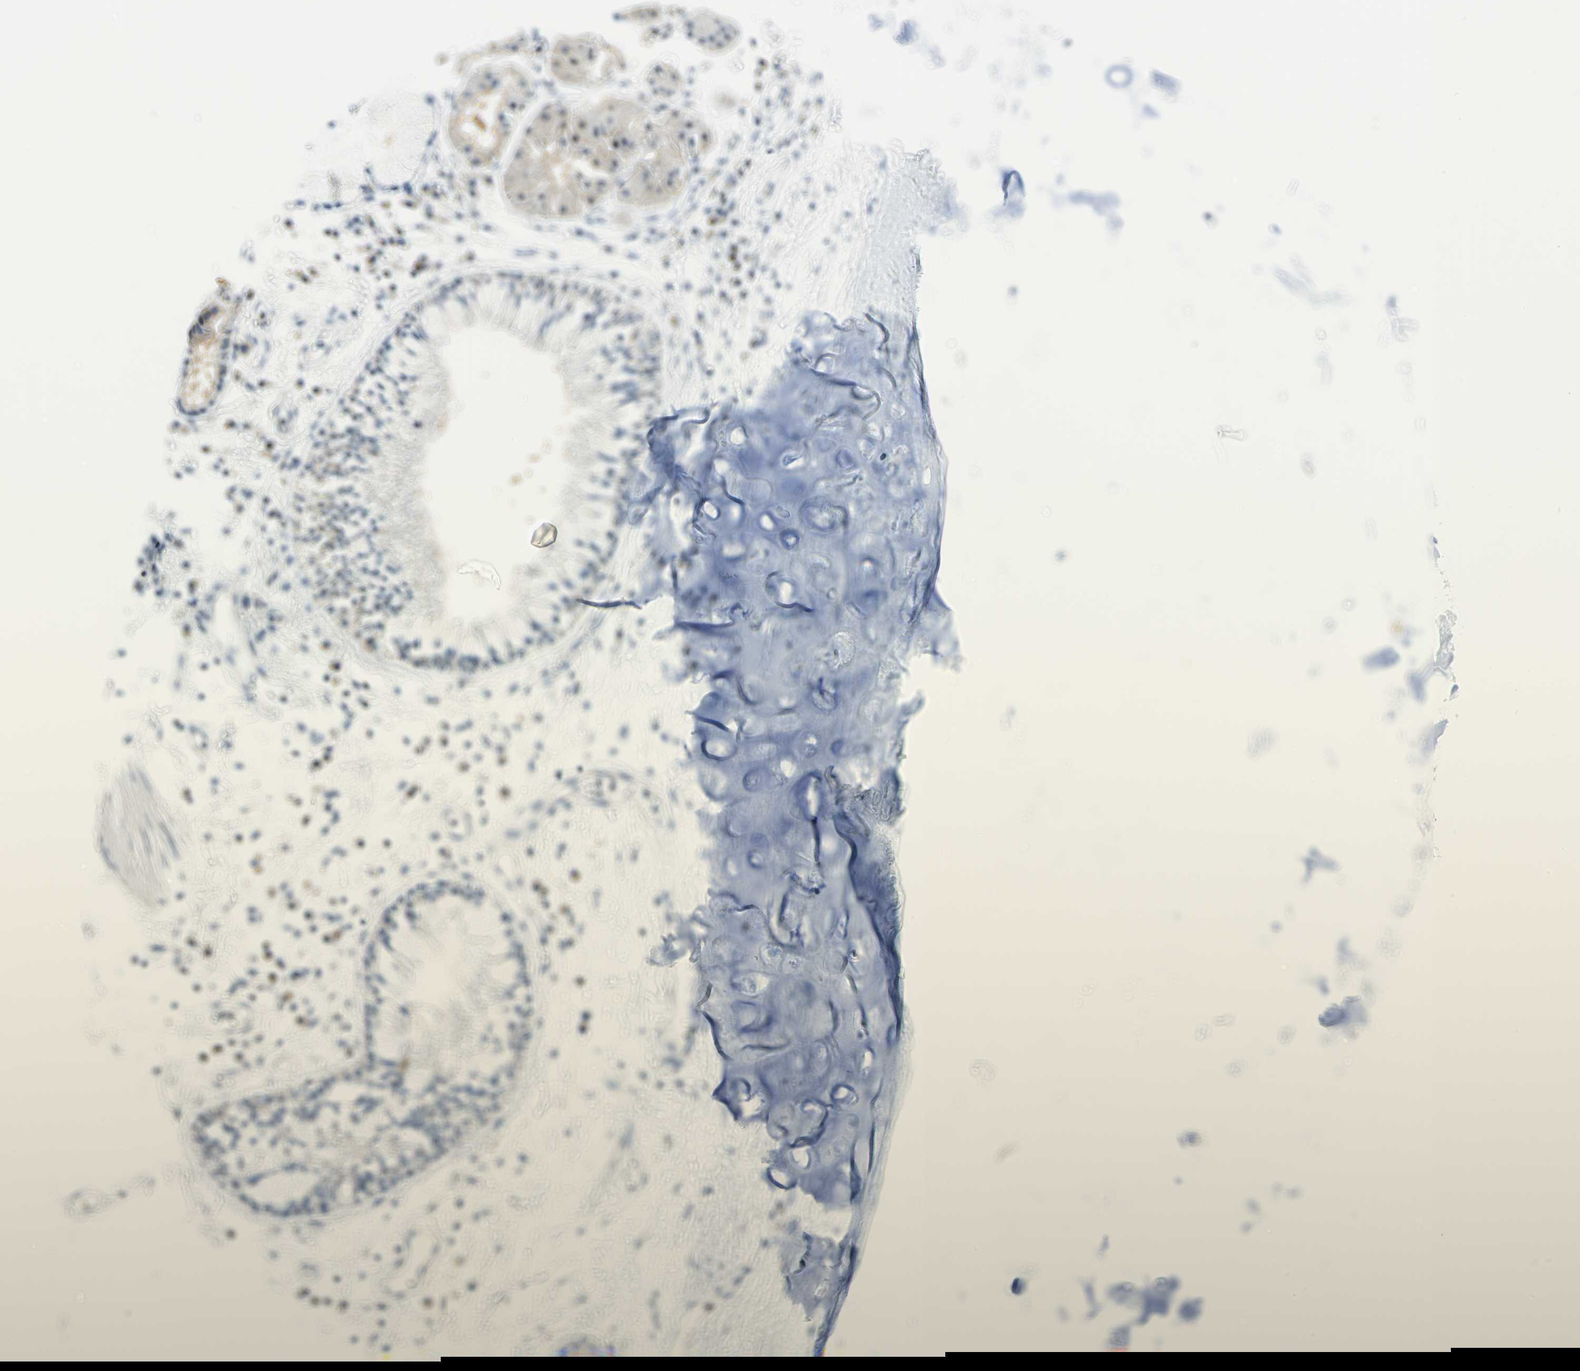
{"staining": {"intensity": "negative", "quantity": "none", "location": "none"}, "tissue": "adipose tissue", "cell_type": "Adipocytes", "image_type": "normal", "snomed": [{"axis": "morphology", "description": "Normal tissue, NOS"}, {"axis": "morphology", "description": "Adenocarcinoma, NOS"}, {"axis": "topography", "description": "Cartilage tissue"}, {"axis": "topography", "description": "Bronchus"}, {"axis": "topography", "description": "Lung"}], "caption": "A histopathology image of human adipose tissue is negative for staining in adipocytes.", "gene": "ALDOA", "patient": {"sex": "female", "age": 67}}